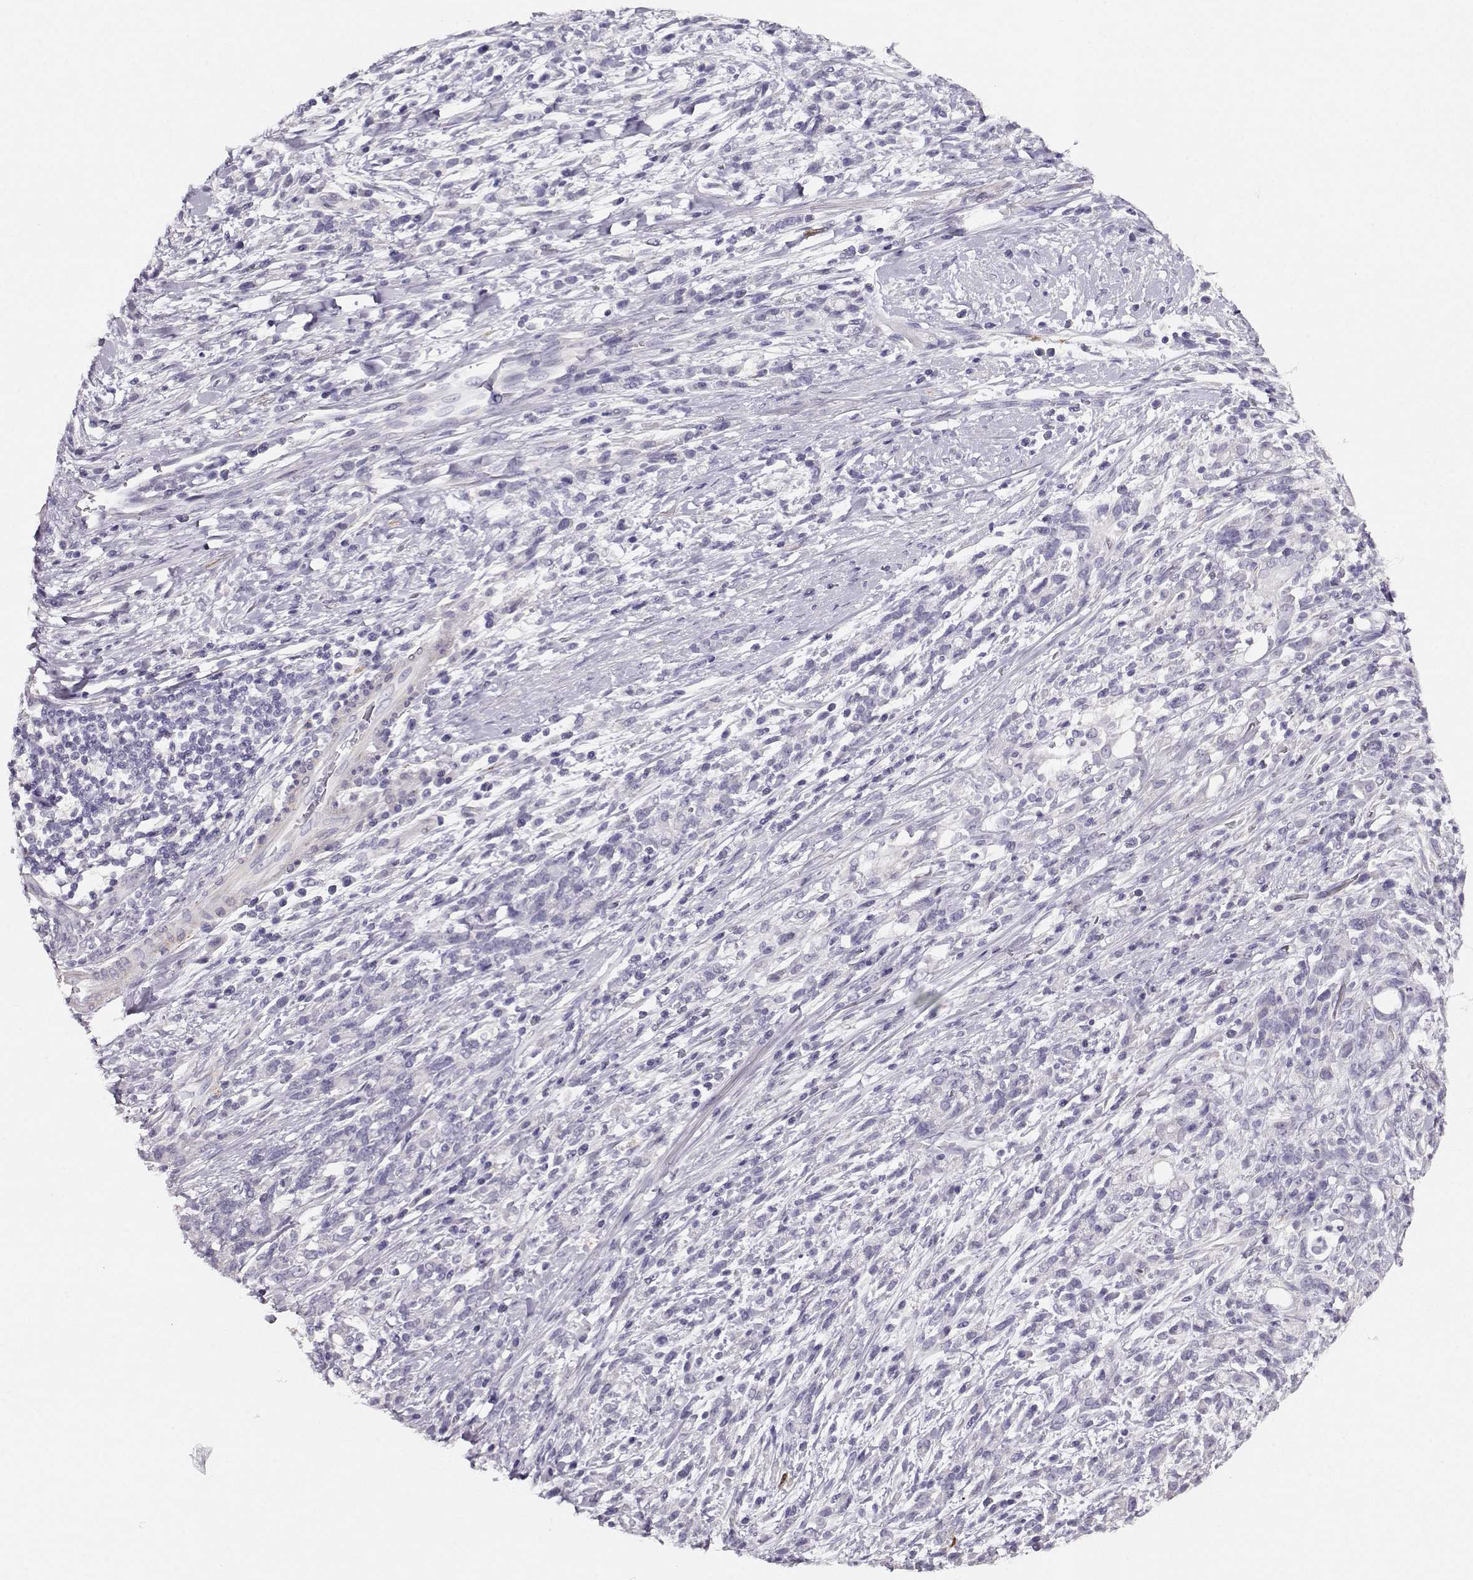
{"staining": {"intensity": "negative", "quantity": "none", "location": "none"}, "tissue": "stomach cancer", "cell_type": "Tumor cells", "image_type": "cancer", "snomed": [{"axis": "morphology", "description": "Adenocarcinoma, NOS"}, {"axis": "topography", "description": "Stomach"}], "caption": "Protein analysis of adenocarcinoma (stomach) demonstrates no significant expression in tumor cells.", "gene": "RBM44", "patient": {"sex": "female", "age": 57}}